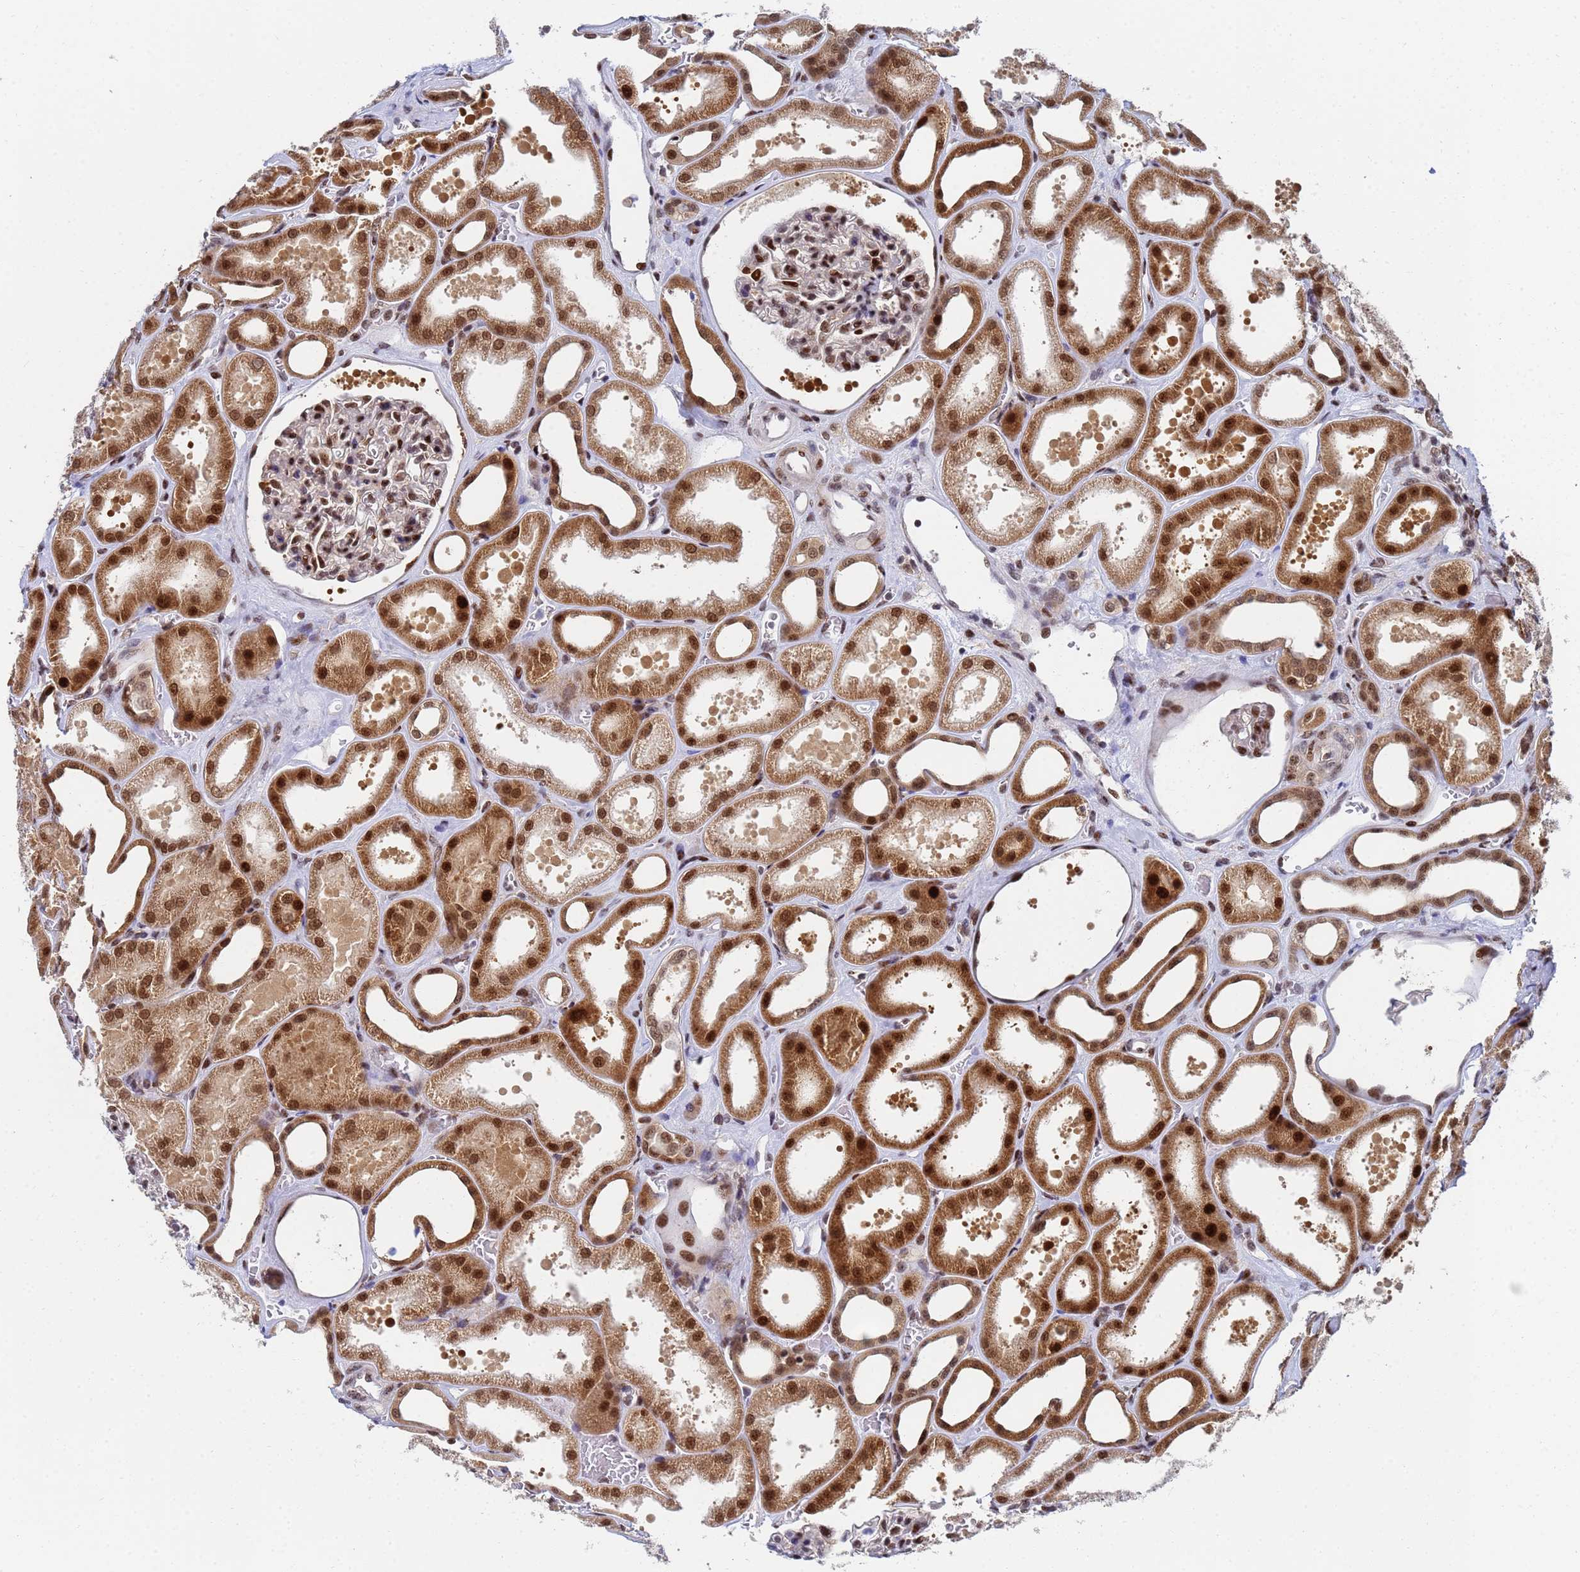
{"staining": {"intensity": "strong", "quantity": ">75%", "location": "nuclear"}, "tissue": "kidney", "cell_type": "Cells in glomeruli", "image_type": "normal", "snomed": [{"axis": "morphology", "description": "Normal tissue, NOS"}, {"axis": "morphology", "description": "Adenocarcinoma, NOS"}, {"axis": "topography", "description": "Kidney"}], "caption": "The photomicrograph reveals staining of normal kidney, revealing strong nuclear protein expression (brown color) within cells in glomeruli. (Brightfield microscopy of DAB IHC at high magnification).", "gene": "AP5Z1", "patient": {"sex": "female", "age": 68}}